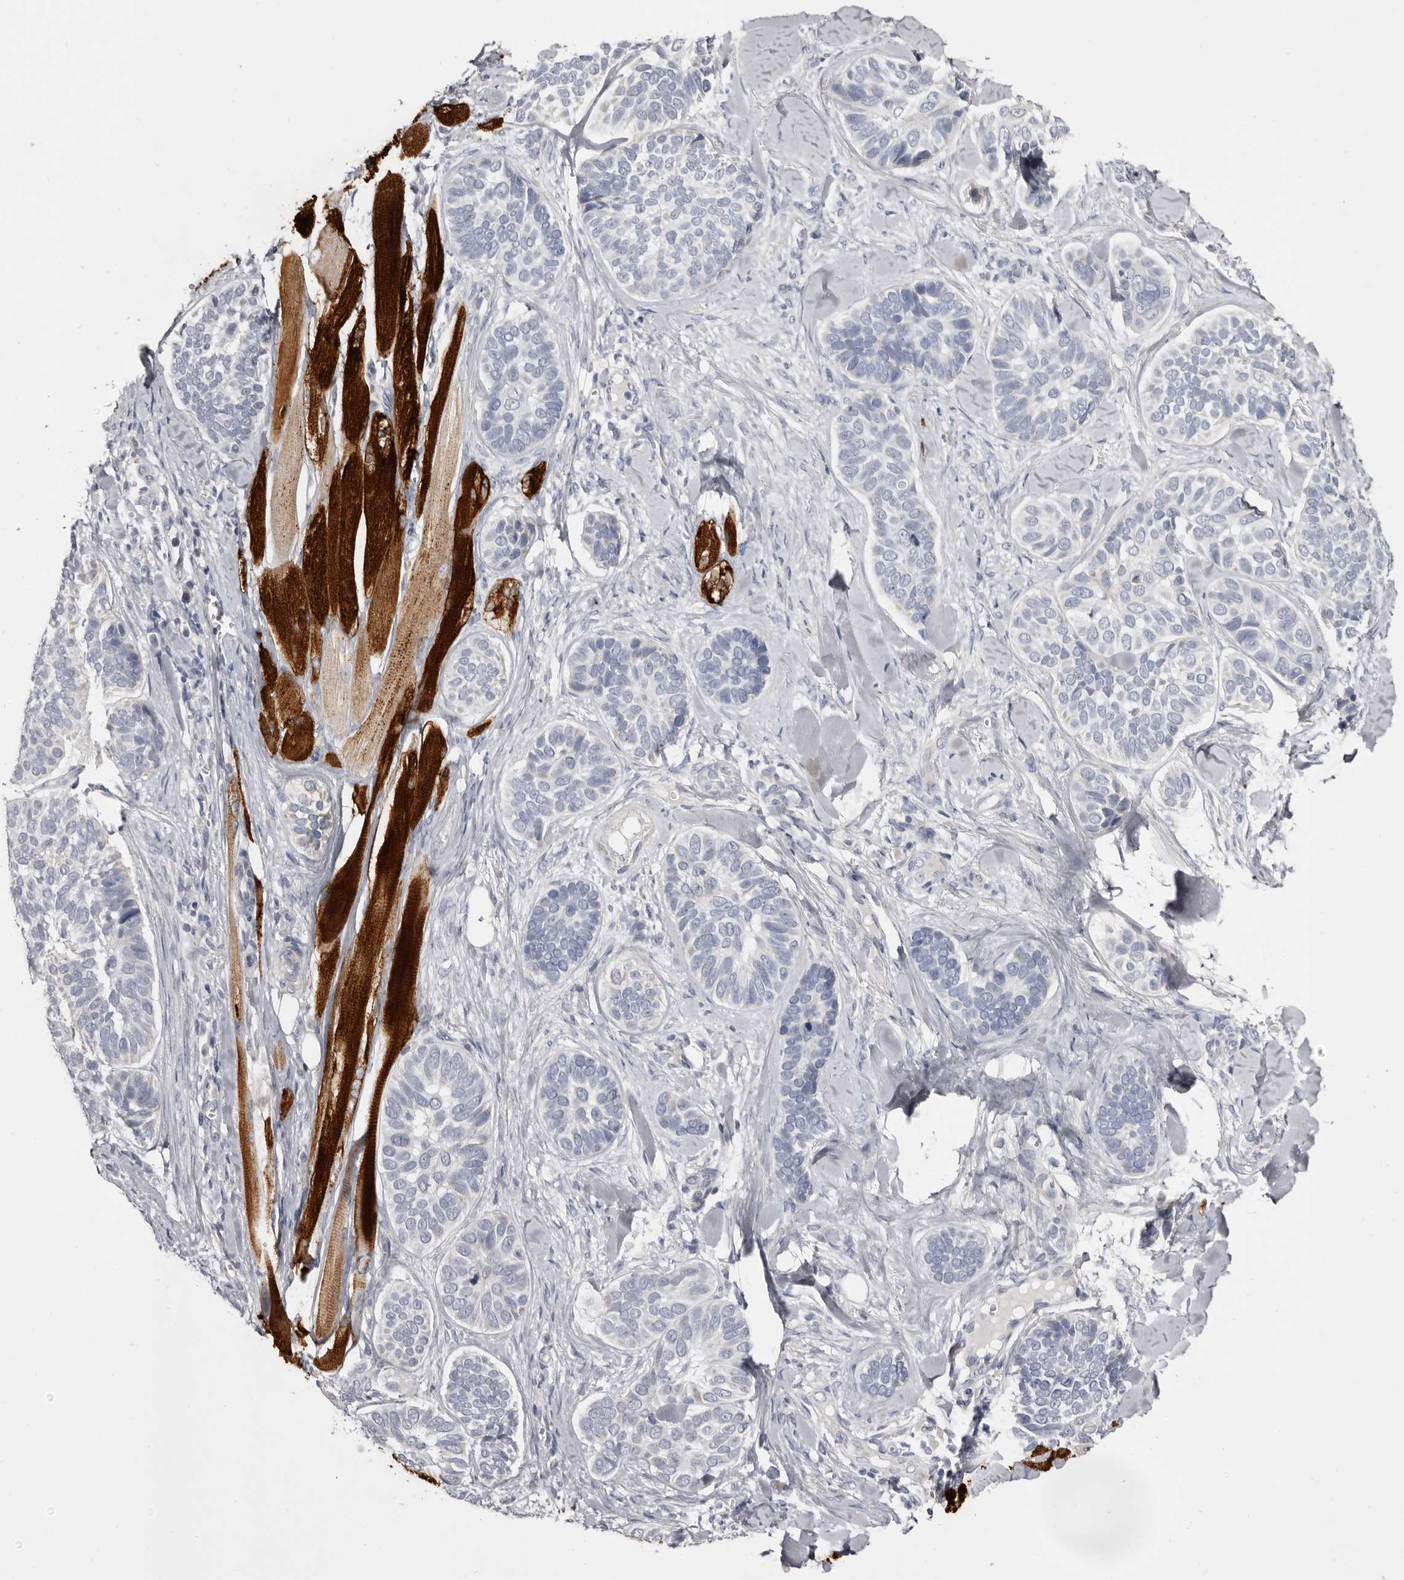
{"staining": {"intensity": "negative", "quantity": "none", "location": "none"}, "tissue": "skin cancer", "cell_type": "Tumor cells", "image_type": "cancer", "snomed": [{"axis": "morphology", "description": "Basal cell carcinoma"}, {"axis": "topography", "description": "Skin"}], "caption": "Immunohistochemistry (IHC) photomicrograph of neoplastic tissue: human basal cell carcinoma (skin) stained with DAB displays no significant protein staining in tumor cells.", "gene": "CASQ1", "patient": {"sex": "male", "age": 62}}